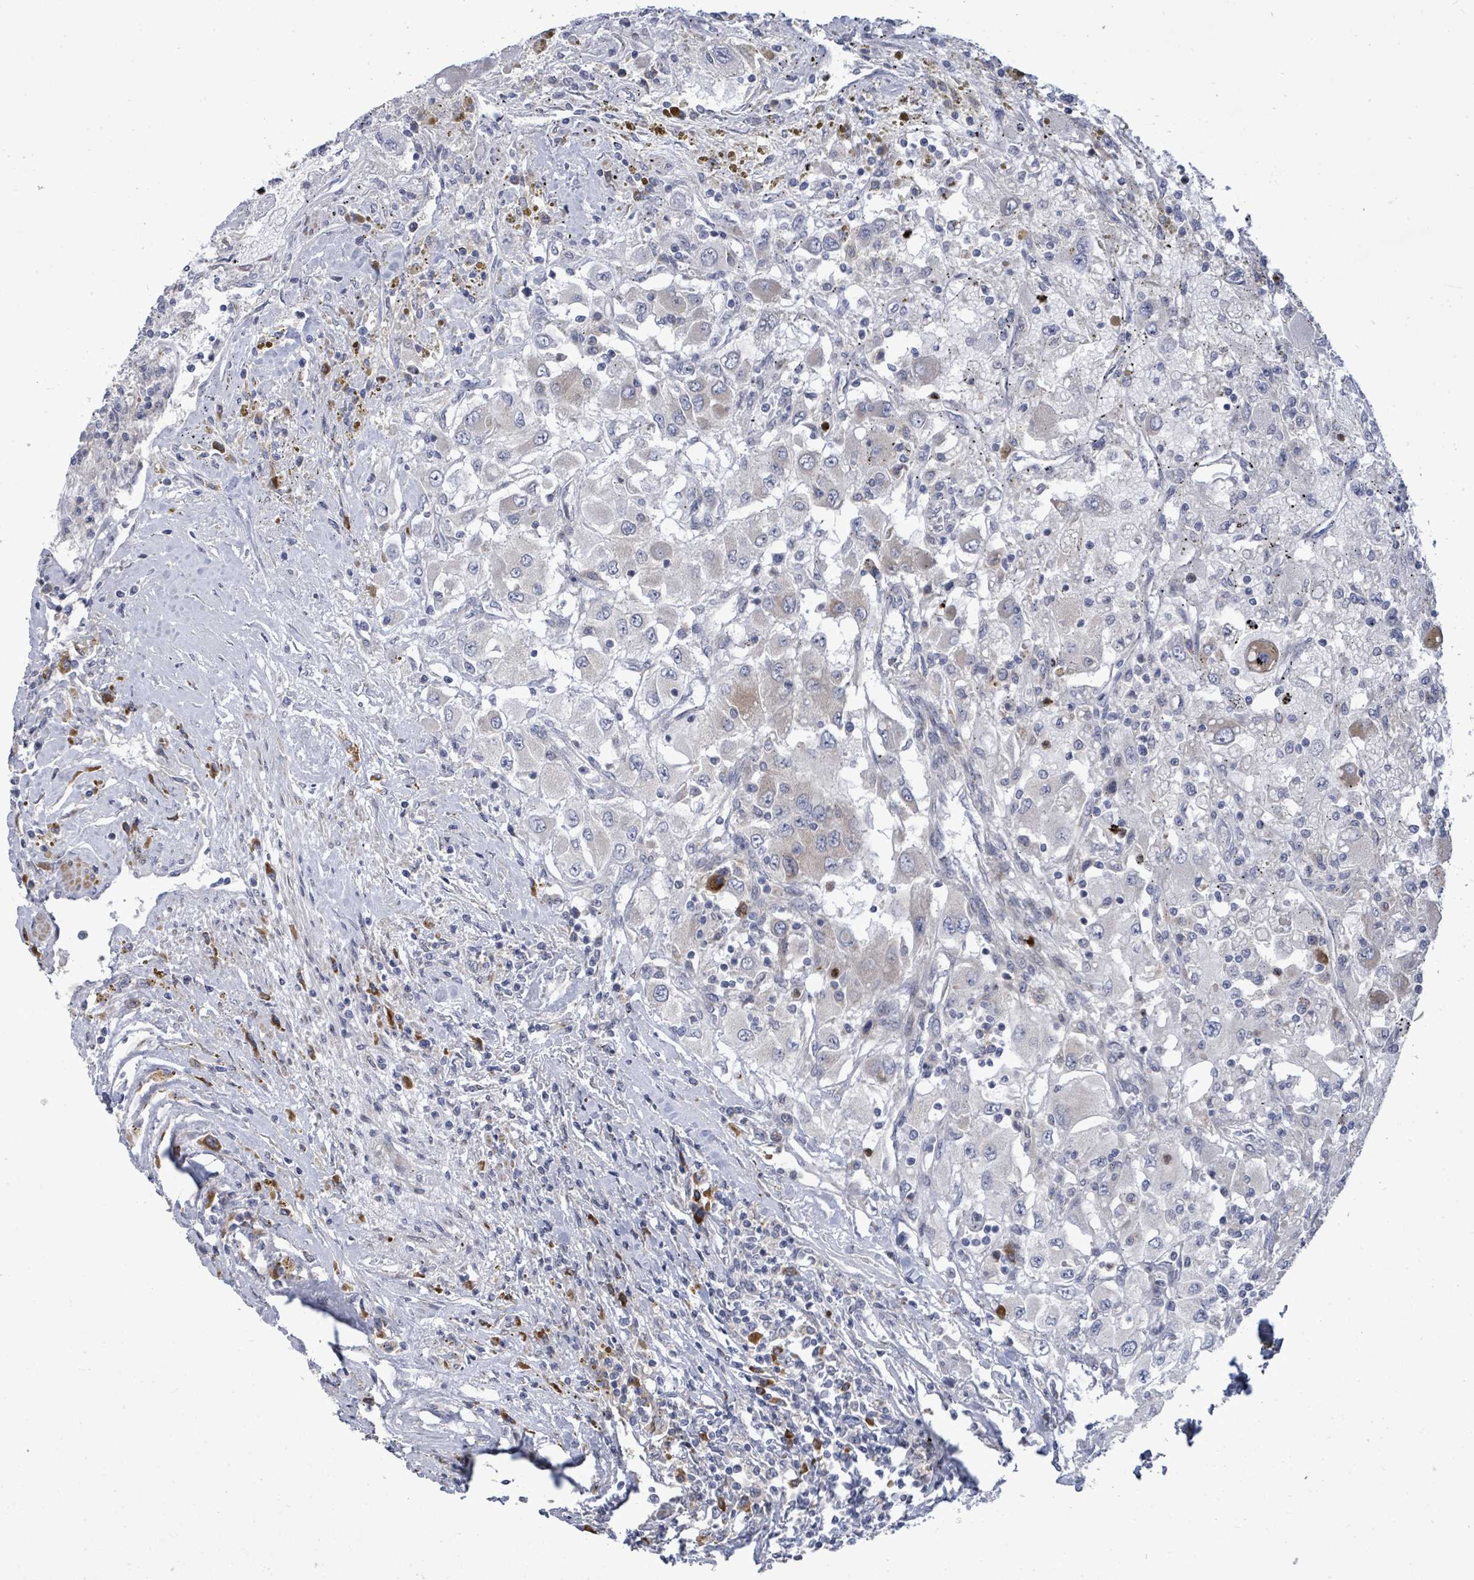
{"staining": {"intensity": "weak", "quantity": "<25%", "location": "cytoplasmic/membranous"}, "tissue": "renal cancer", "cell_type": "Tumor cells", "image_type": "cancer", "snomed": [{"axis": "morphology", "description": "Adenocarcinoma, NOS"}, {"axis": "topography", "description": "Kidney"}], "caption": "Immunohistochemistry histopathology image of neoplastic tissue: renal adenocarcinoma stained with DAB (3,3'-diaminobenzidine) demonstrates no significant protein expression in tumor cells. (DAB (3,3'-diaminobenzidine) IHC visualized using brightfield microscopy, high magnification).", "gene": "SAR1A", "patient": {"sex": "female", "age": 67}}